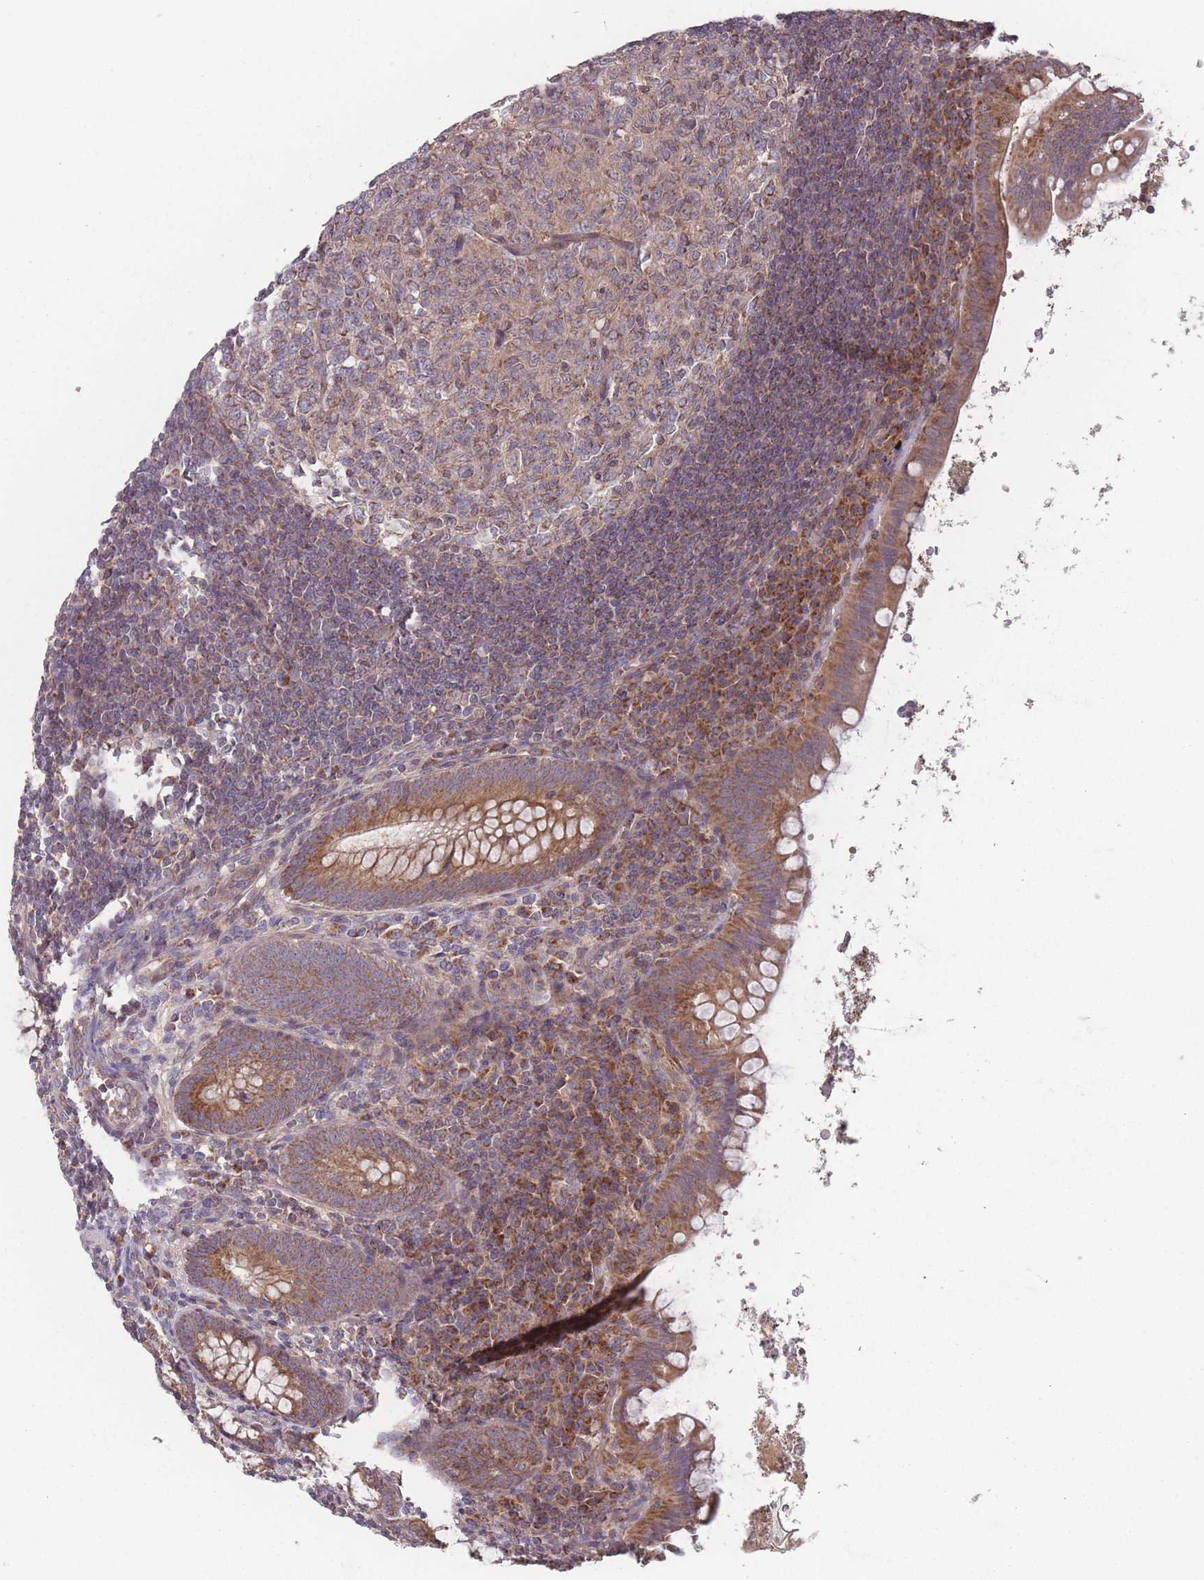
{"staining": {"intensity": "moderate", "quantity": ">75%", "location": "cytoplasmic/membranous"}, "tissue": "appendix", "cell_type": "Glandular cells", "image_type": "normal", "snomed": [{"axis": "morphology", "description": "Normal tissue, NOS"}, {"axis": "topography", "description": "Appendix"}], "caption": "Moderate cytoplasmic/membranous expression is seen in about >75% of glandular cells in normal appendix.", "gene": "ATP5MGL", "patient": {"sex": "female", "age": 33}}